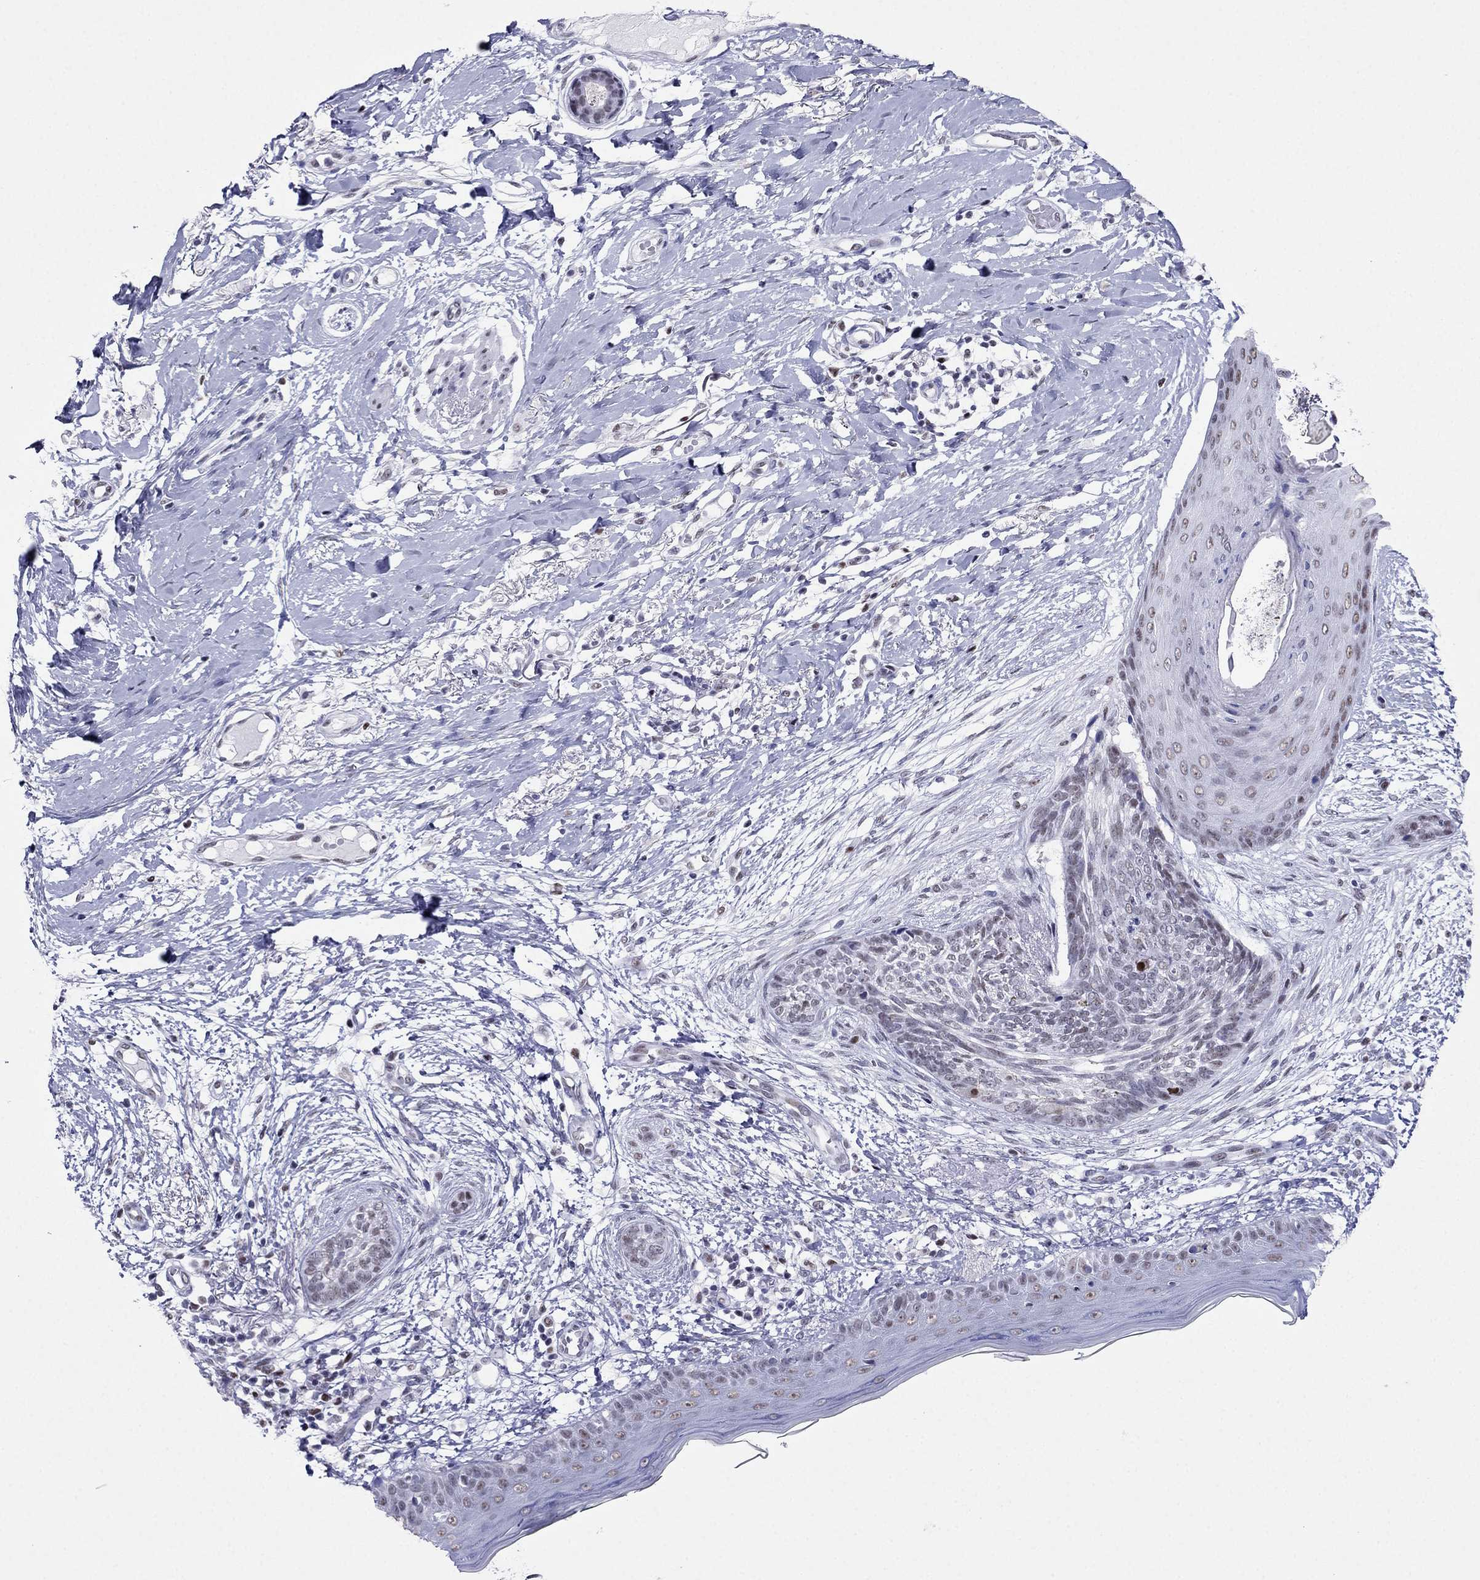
{"staining": {"intensity": "negative", "quantity": "none", "location": "none"}, "tissue": "skin cancer", "cell_type": "Tumor cells", "image_type": "cancer", "snomed": [{"axis": "morphology", "description": "Normal tissue, NOS"}, {"axis": "morphology", "description": "Basal cell carcinoma"}, {"axis": "topography", "description": "Skin"}], "caption": "IHC photomicrograph of human skin cancer stained for a protein (brown), which reveals no expression in tumor cells.", "gene": "PPM1G", "patient": {"sex": "male", "age": 84}}